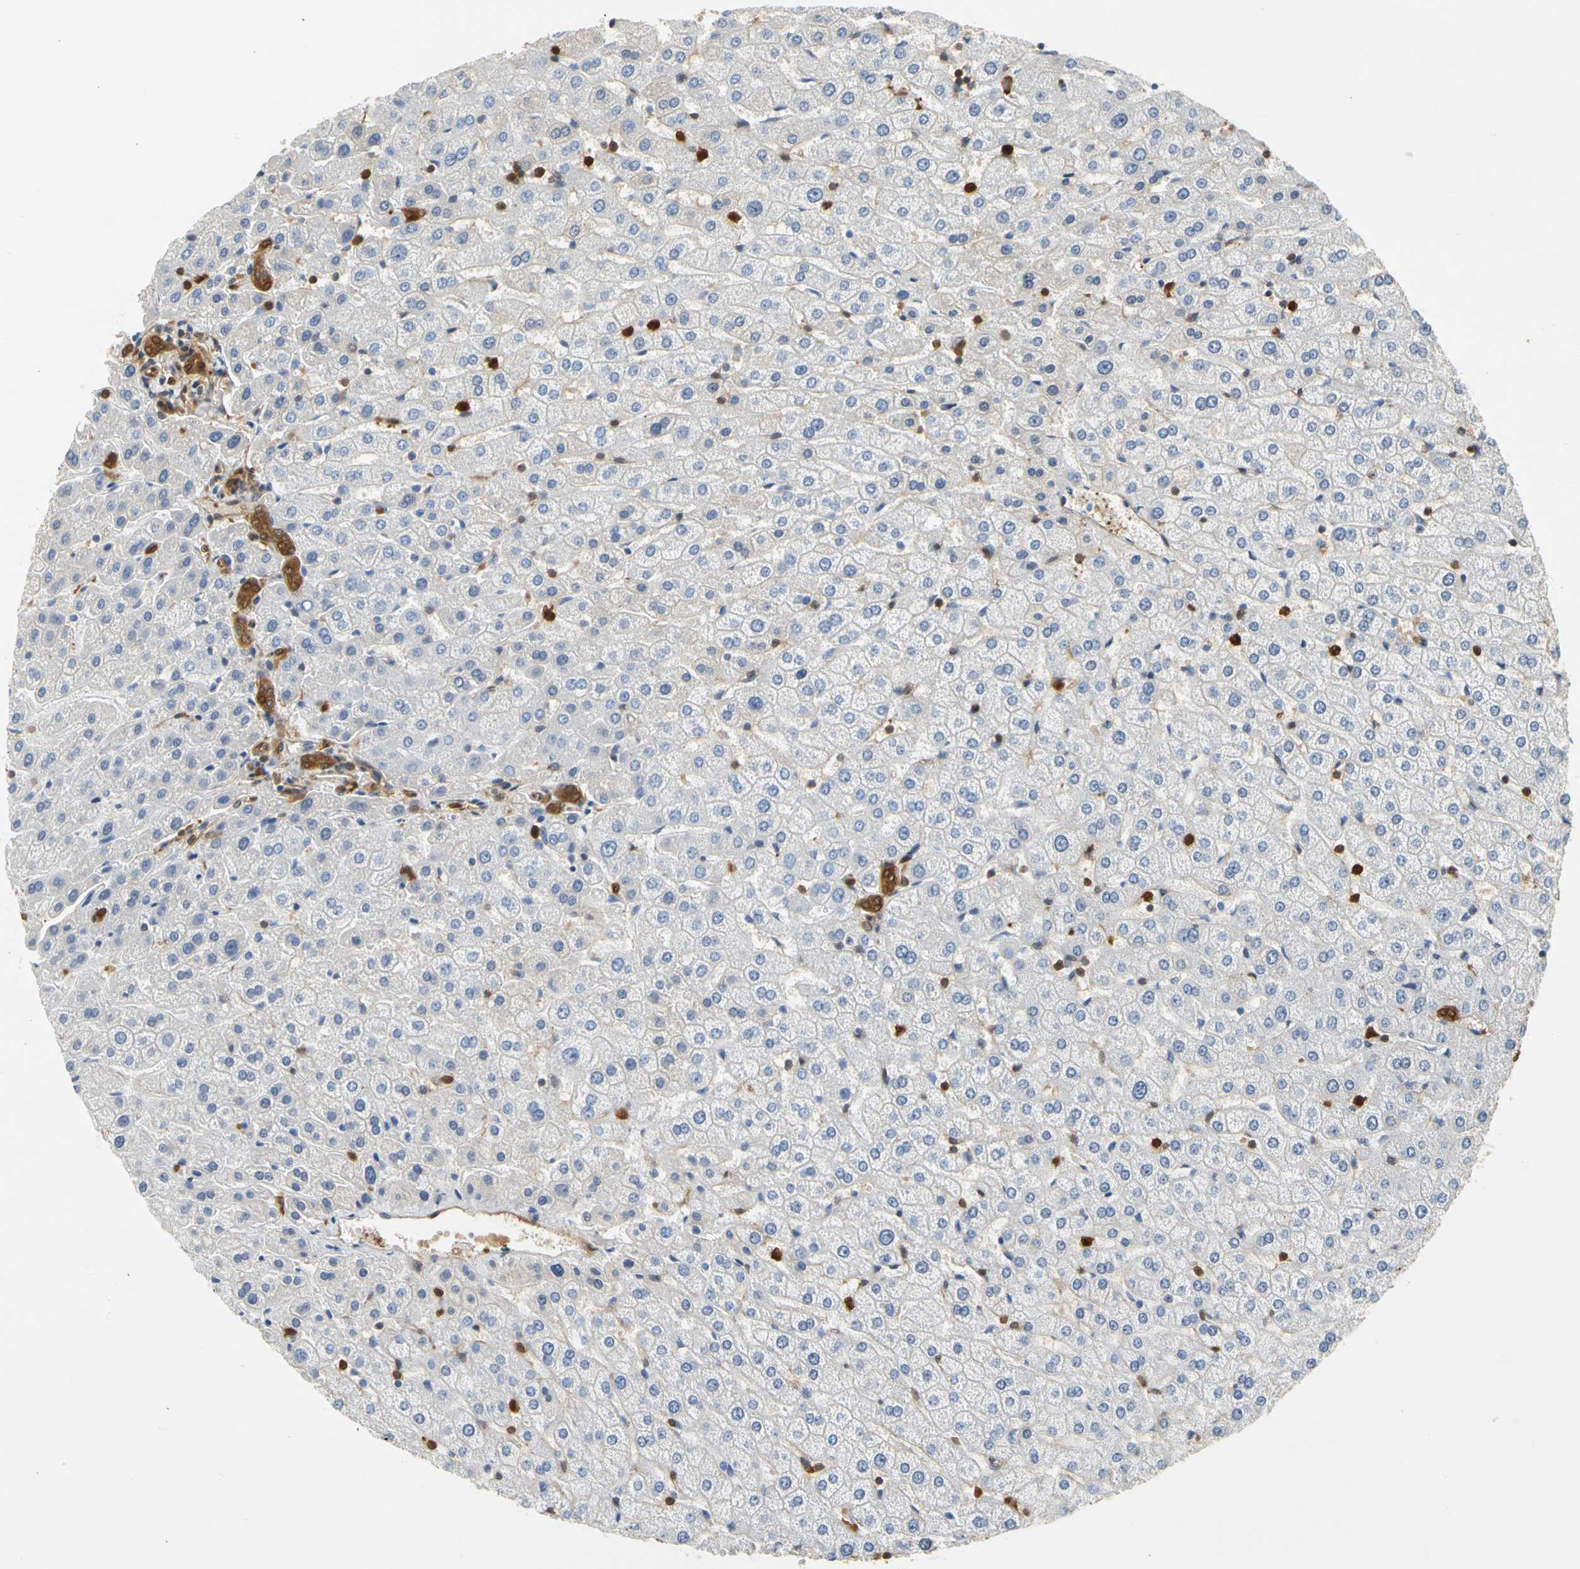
{"staining": {"intensity": "strong", "quantity": ">75%", "location": "cytoplasmic/membranous,nuclear"}, "tissue": "liver", "cell_type": "Cholangiocytes", "image_type": "normal", "snomed": [{"axis": "morphology", "description": "Normal tissue, NOS"}, {"axis": "morphology", "description": "Fibrosis, NOS"}, {"axis": "topography", "description": "Liver"}], "caption": "Protein positivity by immunohistochemistry displays strong cytoplasmic/membranous,nuclear staining in approximately >75% of cholangiocytes in benign liver. Nuclei are stained in blue.", "gene": "S100A6", "patient": {"sex": "female", "age": 29}}